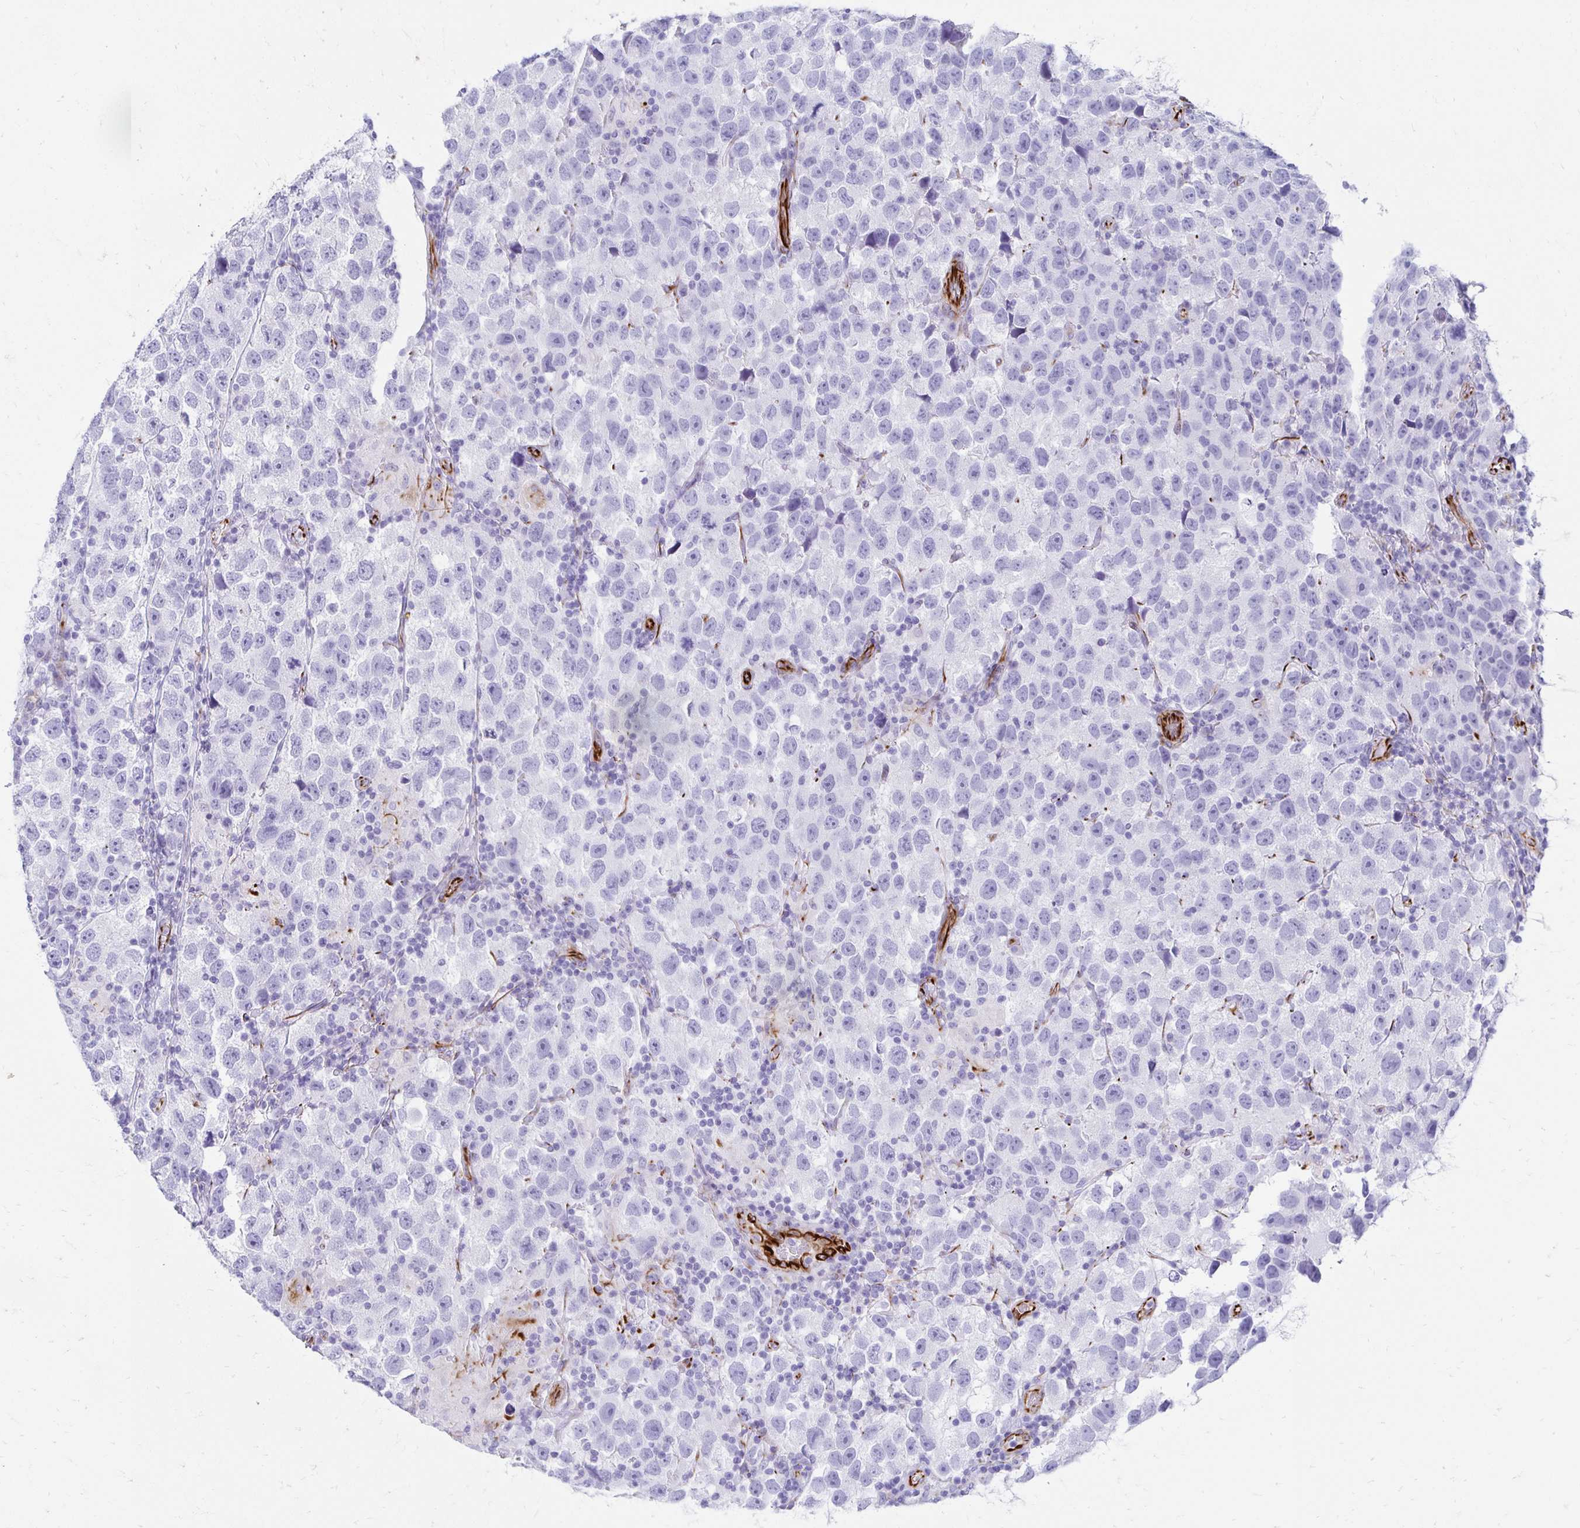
{"staining": {"intensity": "negative", "quantity": "none", "location": "none"}, "tissue": "testis cancer", "cell_type": "Tumor cells", "image_type": "cancer", "snomed": [{"axis": "morphology", "description": "Seminoma, NOS"}, {"axis": "topography", "description": "Testis"}], "caption": "Tumor cells are negative for brown protein staining in testis cancer.", "gene": "TMEM54", "patient": {"sex": "male", "age": 26}}